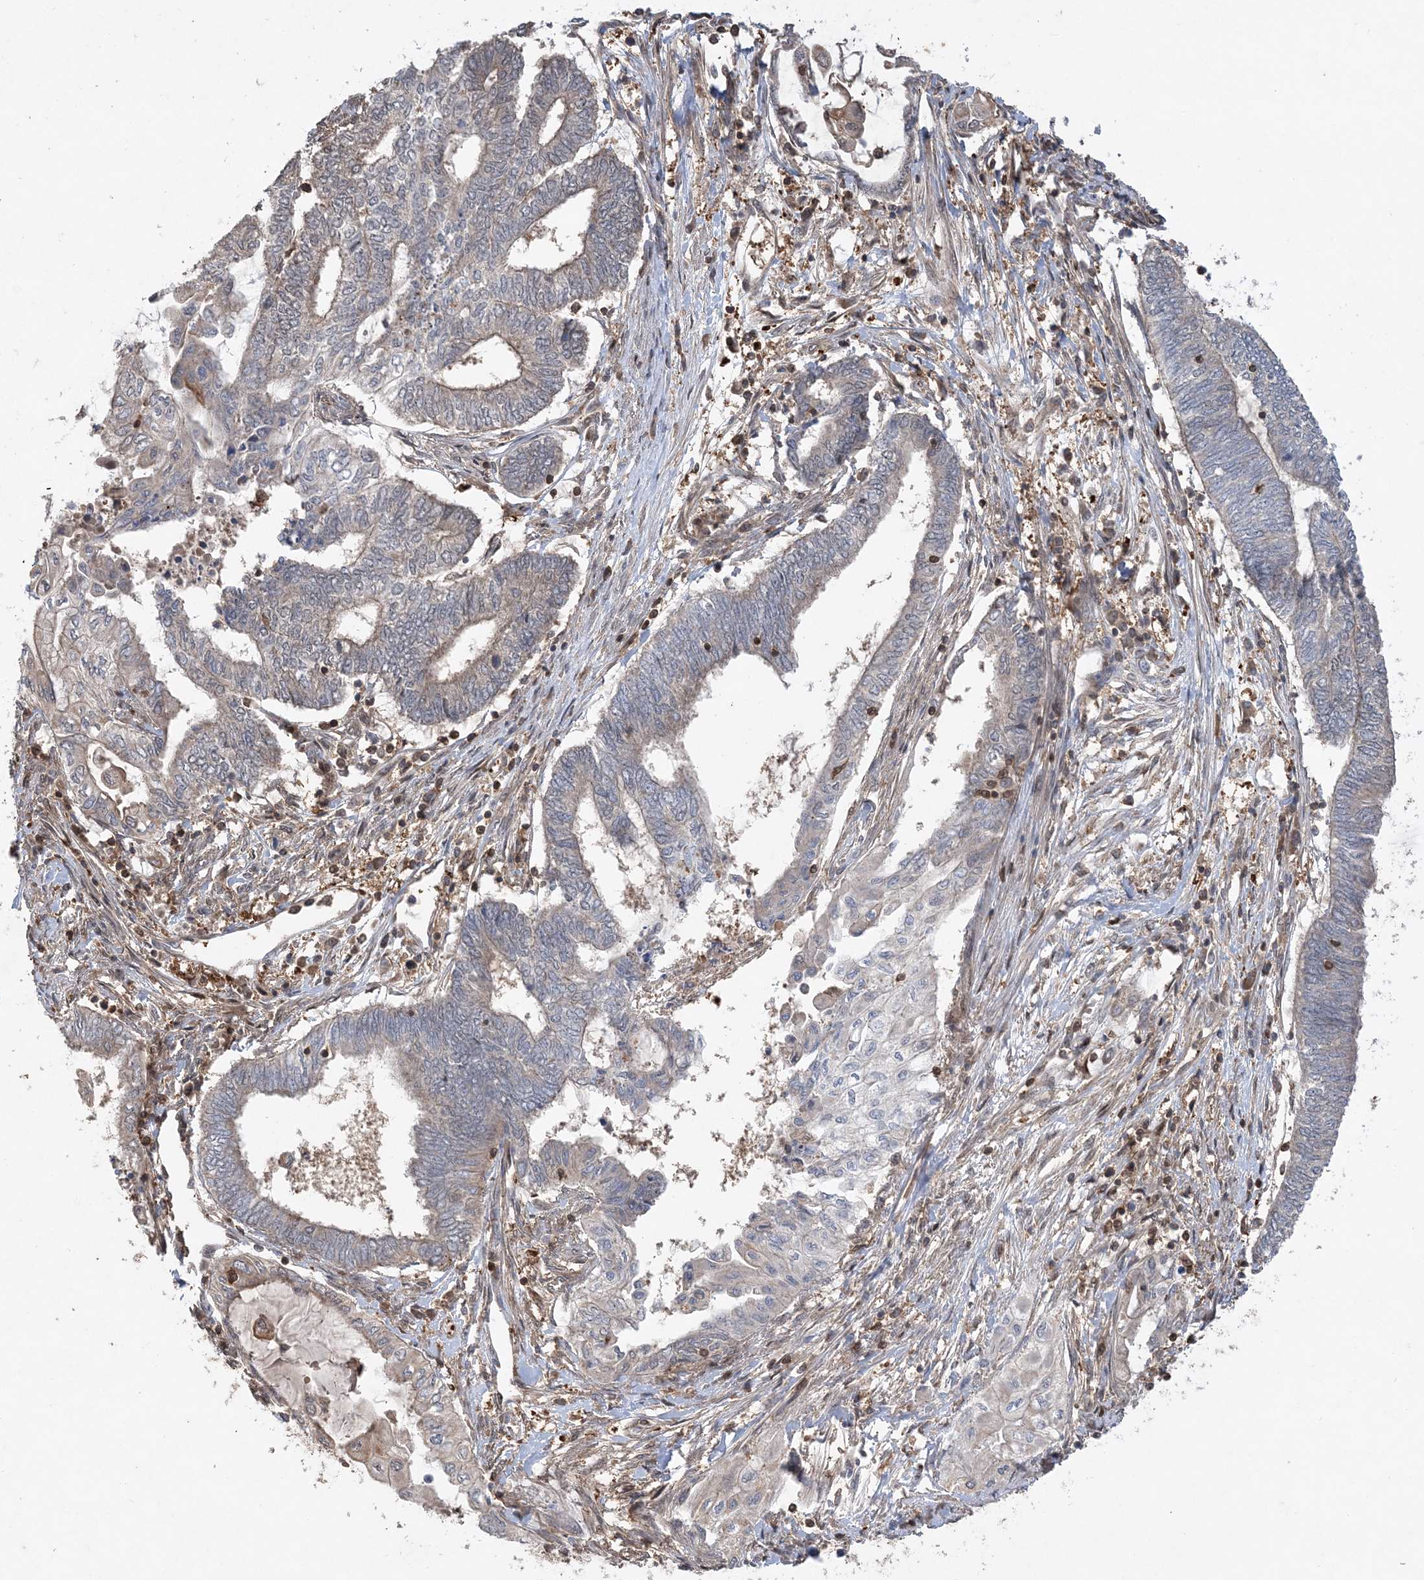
{"staining": {"intensity": "negative", "quantity": "none", "location": "none"}, "tissue": "endometrial cancer", "cell_type": "Tumor cells", "image_type": "cancer", "snomed": [{"axis": "morphology", "description": "Adenocarcinoma, NOS"}, {"axis": "topography", "description": "Uterus"}, {"axis": "topography", "description": "Endometrium"}], "caption": "Protein analysis of endometrial cancer exhibits no significant expression in tumor cells.", "gene": "ACYP1", "patient": {"sex": "female", "age": 70}}